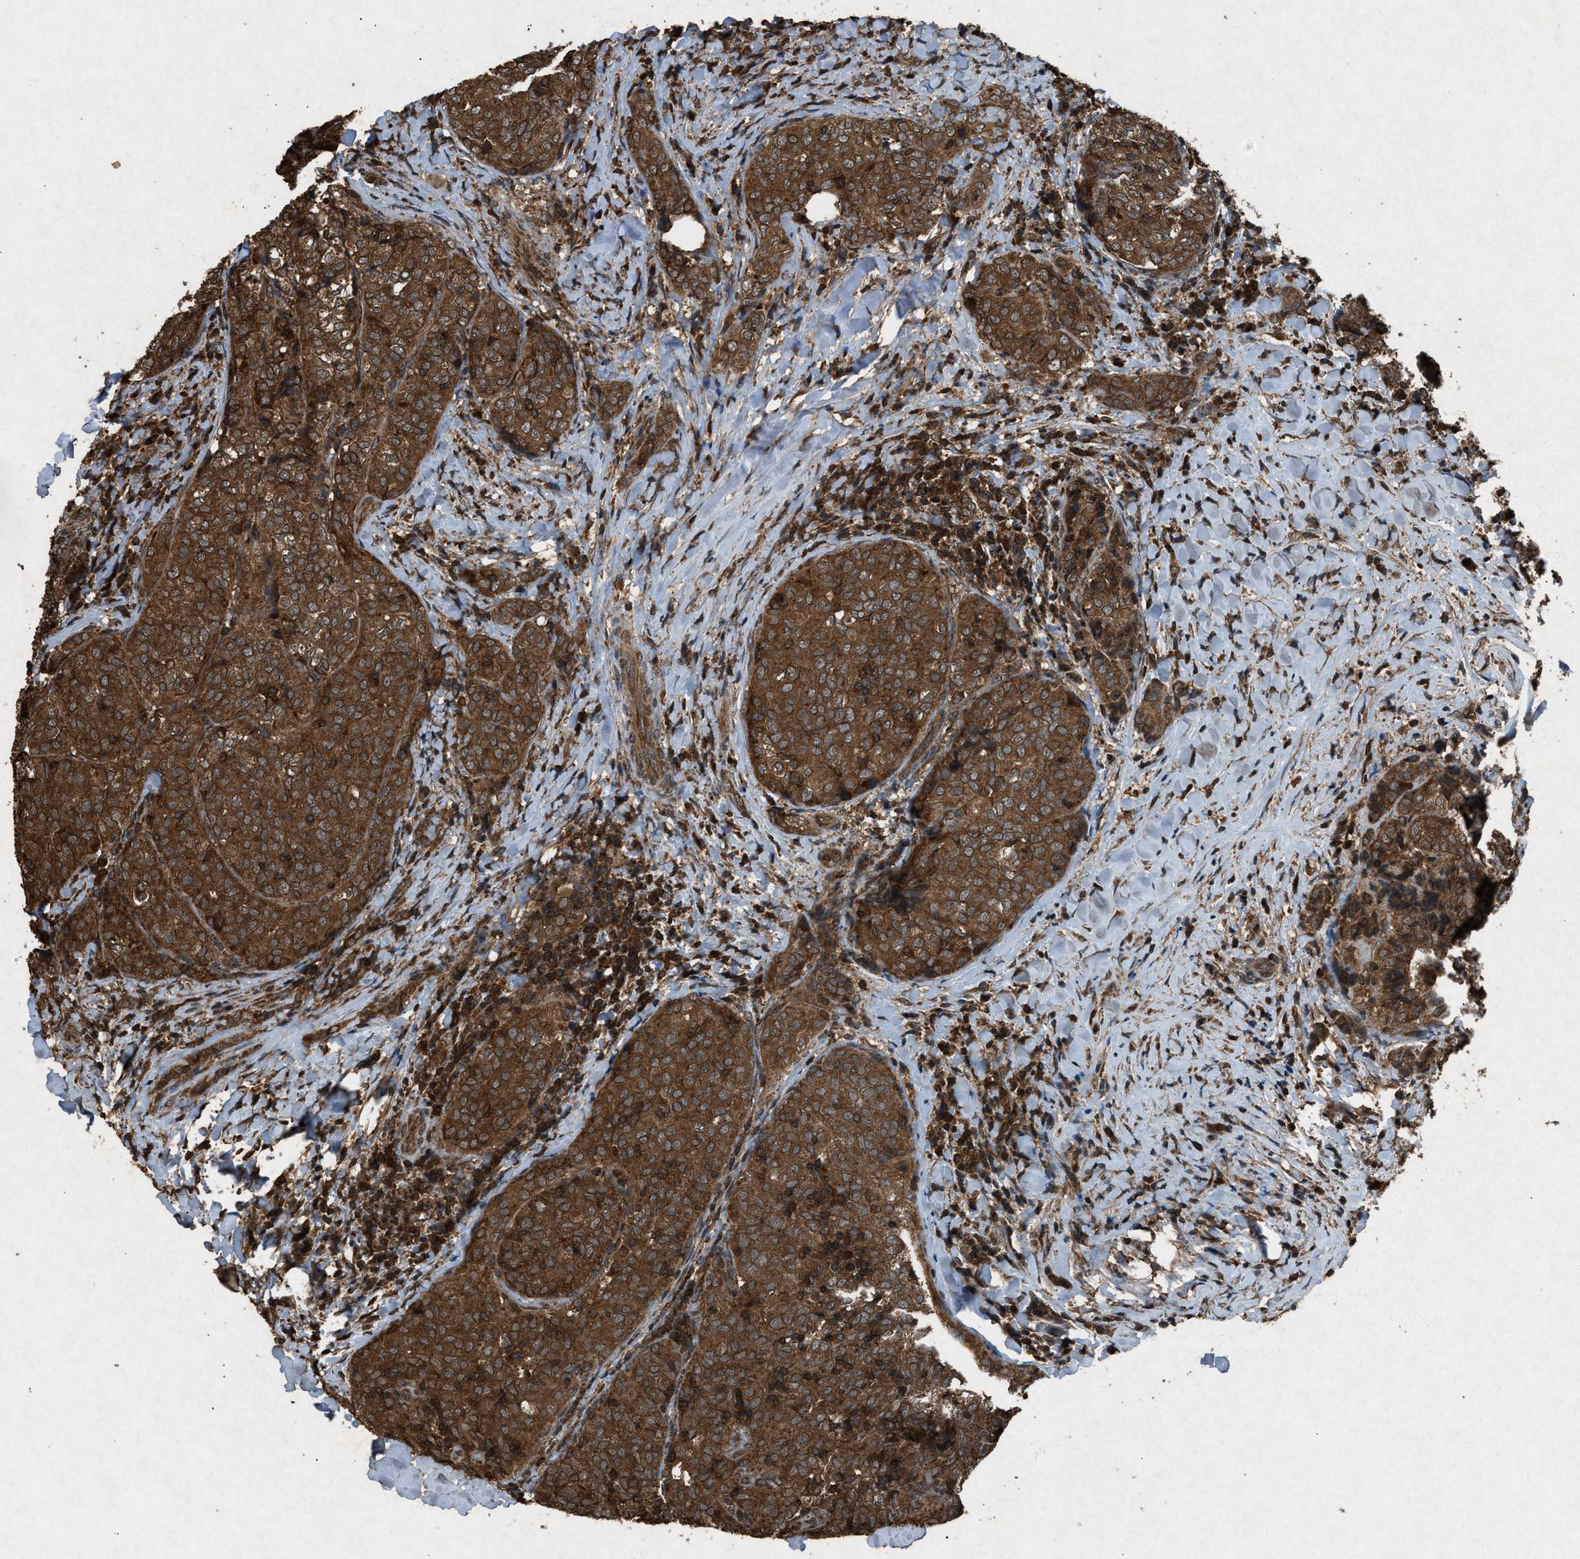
{"staining": {"intensity": "strong", "quantity": ">75%", "location": "cytoplasmic/membranous"}, "tissue": "thyroid cancer", "cell_type": "Tumor cells", "image_type": "cancer", "snomed": [{"axis": "morphology", "description": "Normal tissue, NOS"}, {"axis": "morphology", "description": "Papillary adenocarcinoma, NOS"}, {"axis": "topography", "description": "Thyroid gland"}], "caption": "Approximately >75% of tumor cells in human papillary adenocarcinoma (thyroid) display strong cytoplasmic/membranous protein expression as visualized by brown immunohistochemical staining.", "gene": "OAS1", "patient": {"sex": "female", "age": 30}}